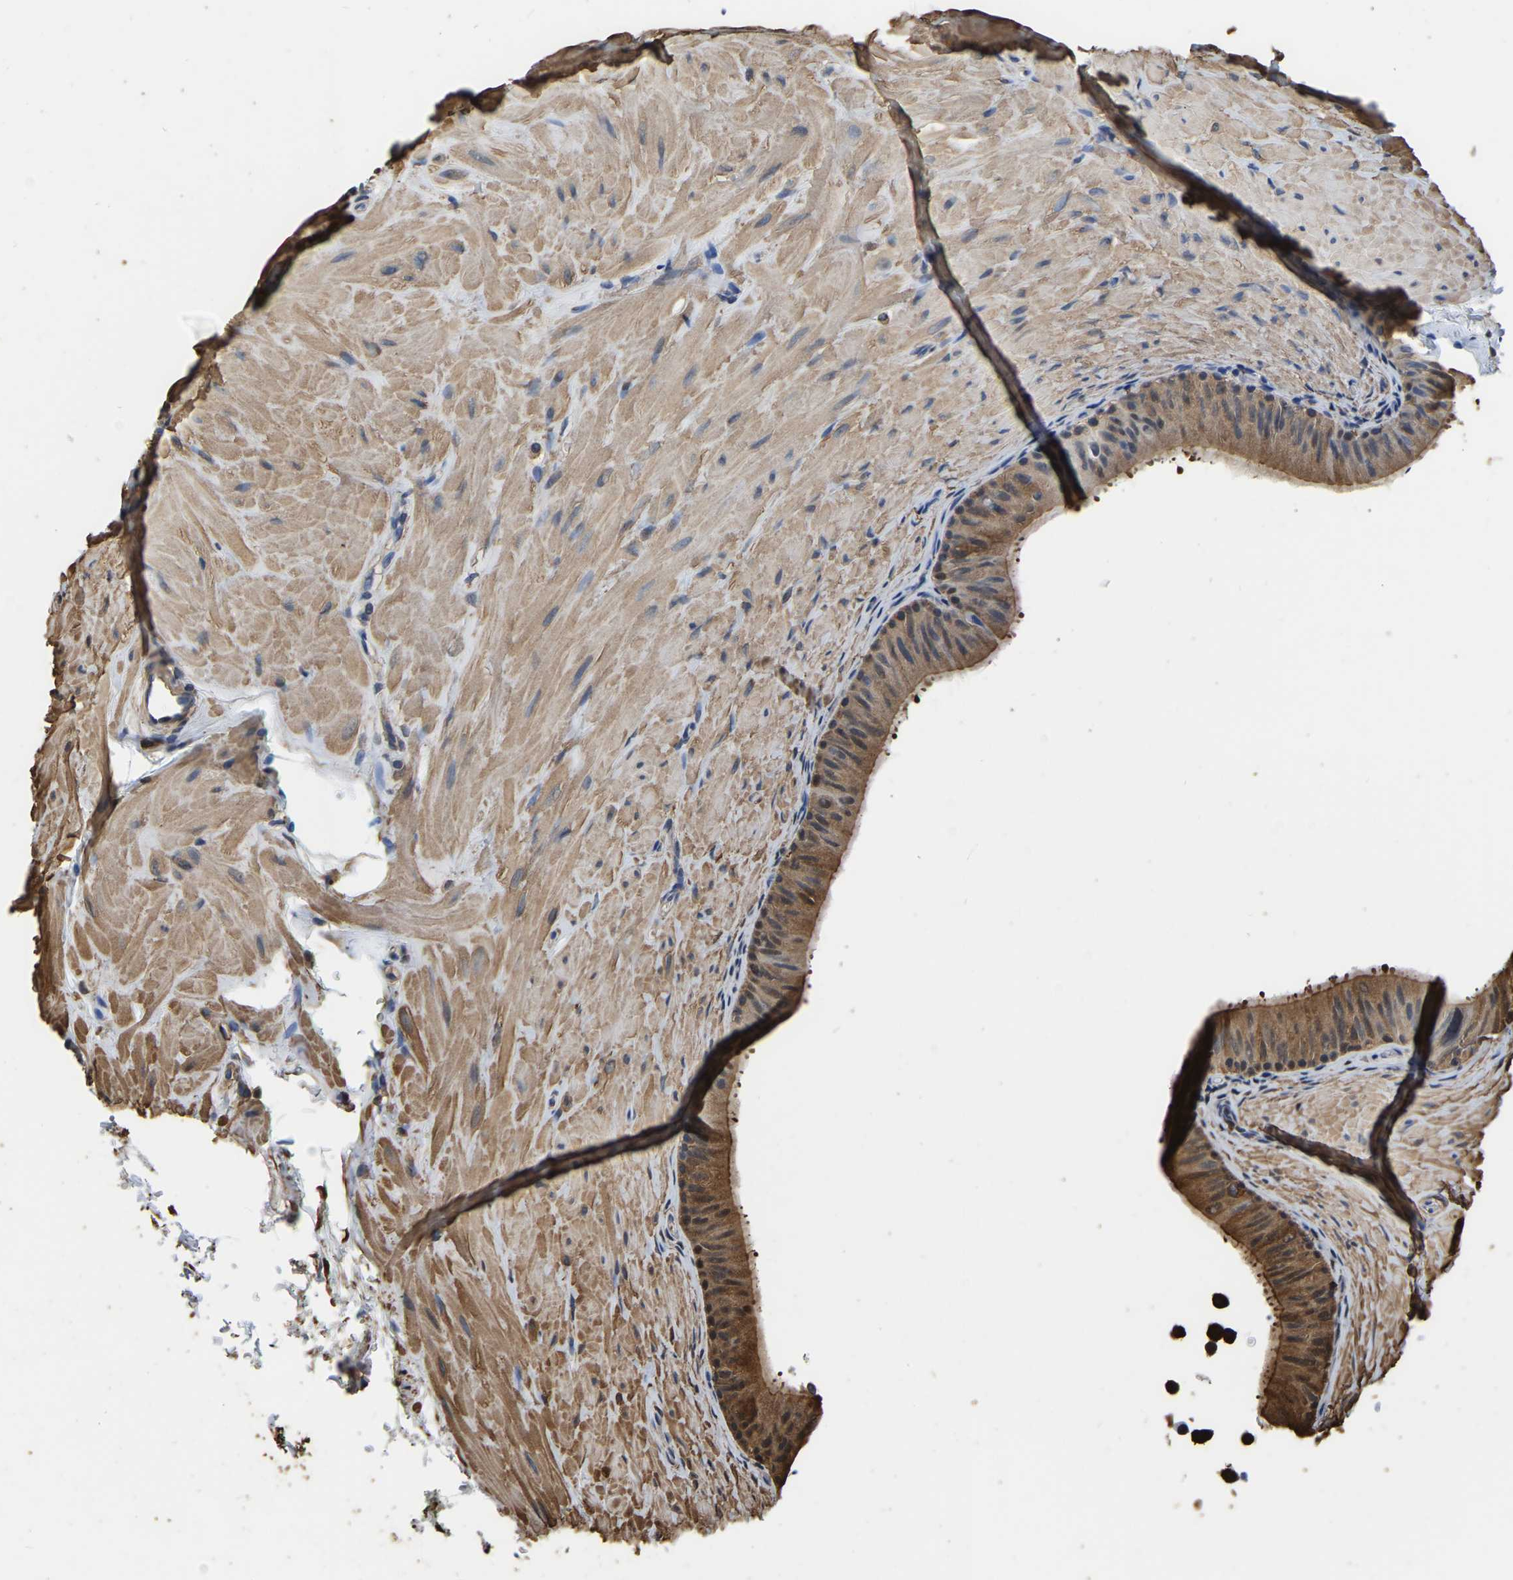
{"staining": {"intensity": "moderate", "quantity": ">75%", "location": "cytoplasmic/membranous"}, "tissue": "epididymis", "cell_type": "Glandular cells", "image_type": "normal", "snomed": [{"axis": "morphology", "description": "Normal tissue, NOS"}, {"axis": "topography", "description": "Epididymis"}], "caption": "Brown immunohistochemical staining in normal epididymis demonstrates moderate cytoplasmic/membranous positivity in approximately >75% of glandular cells. The protein of interest is shown in brown color, while the nuclei are stained blue.", "gene": "LDHB", "patient": {"sex": "male", "age": 34}}